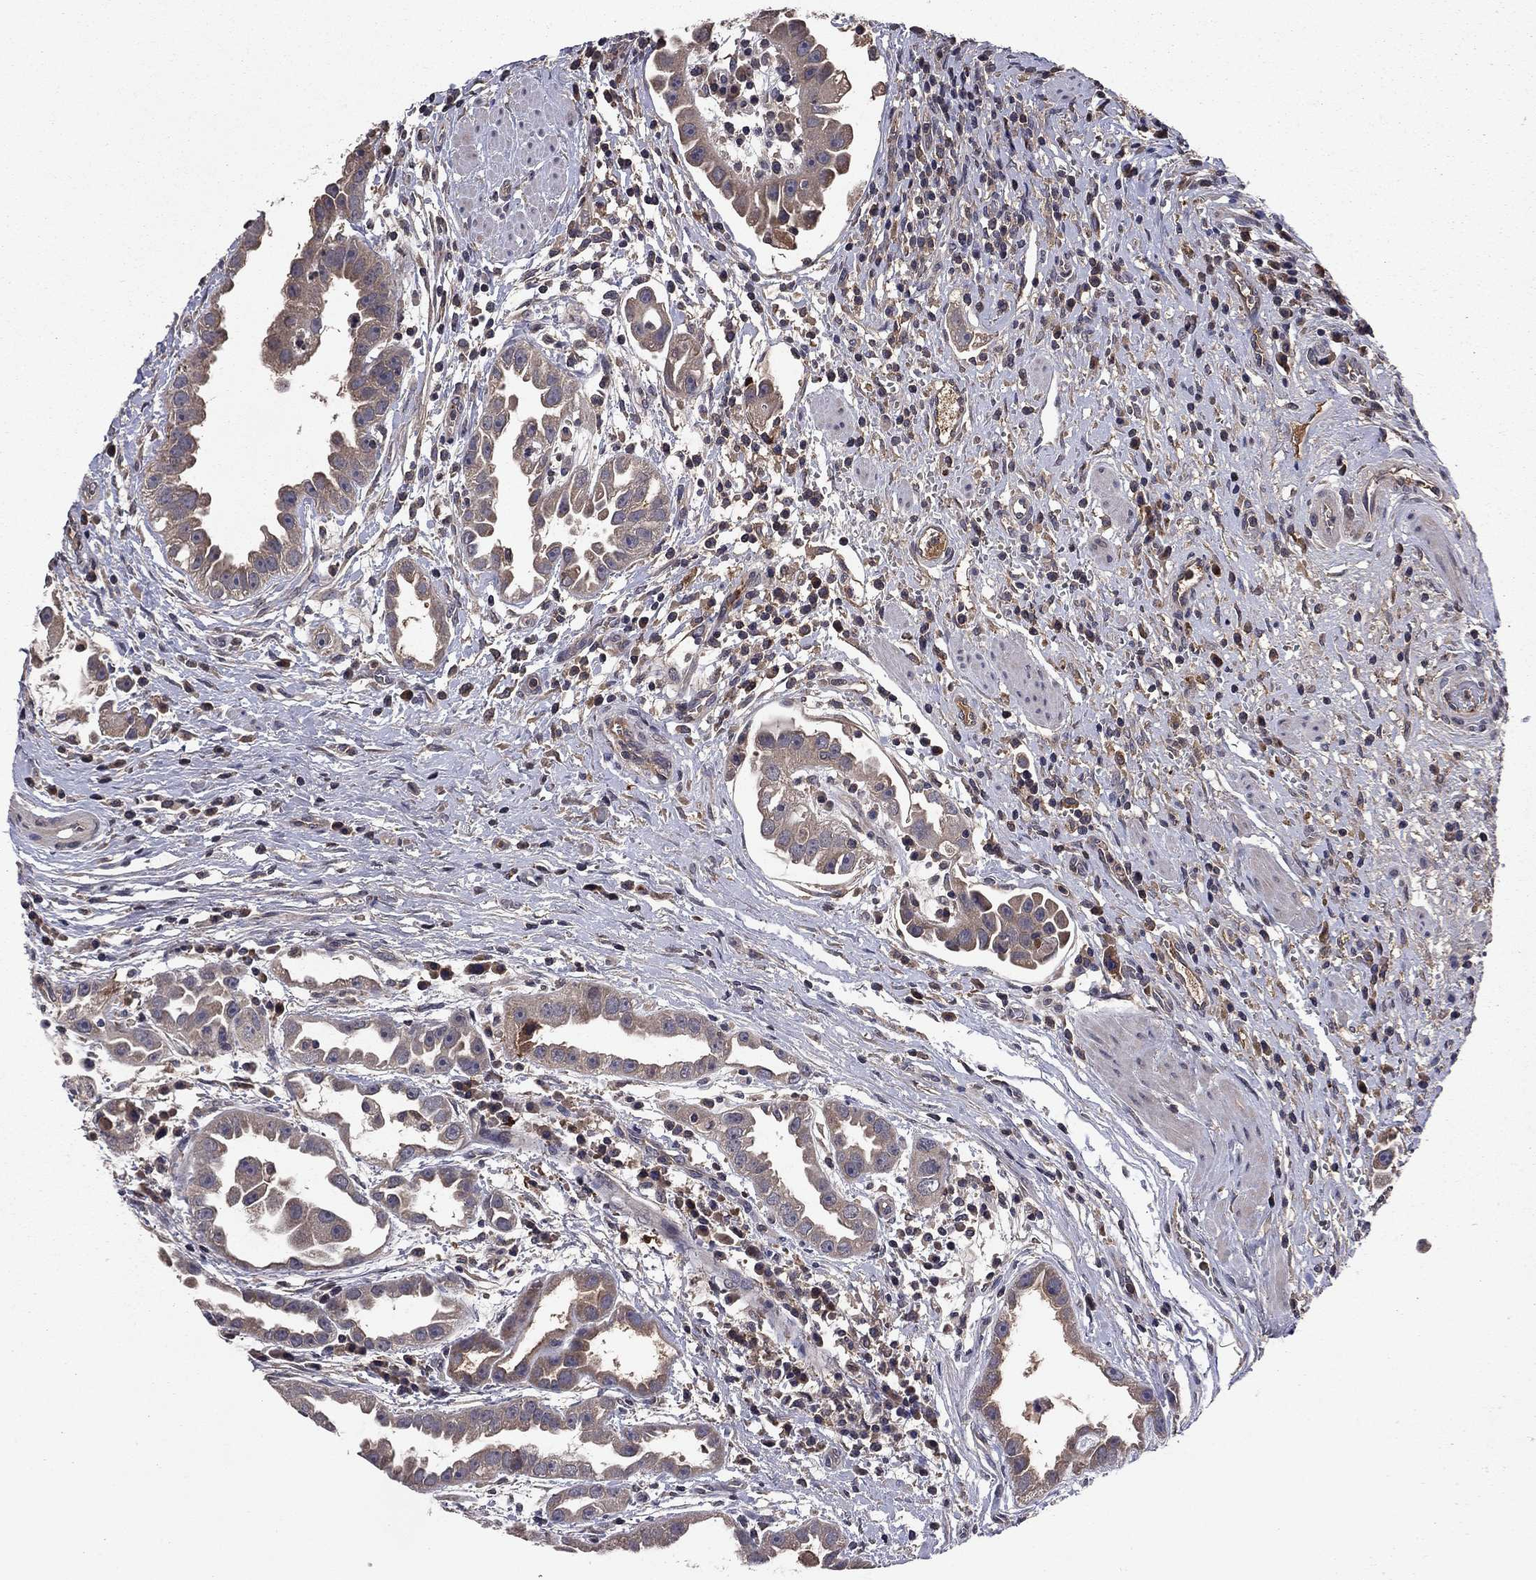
{"staining": {"intensity": "moderate", "quantity": "25%-75%", "location": "cytoplasmic/membranous"}, "tissue": "urothelial cancer", "cell_type": "Tumor cells", "image_type": "cancer", "snomed": [{"axis": "morphology", "description": "Urothelial carcinoma, High grade"}, {"axis": "topography", "description": "Urinary bladder"}], "caption": "About 25%-75% of tumor cells in human urothelial cancer show moderate cytoplasmic/membranous protein staining as visualized by brown immunohistochemical staining.", "gene": "PROS1", "patient": {"sex": "female", "age": 41}}